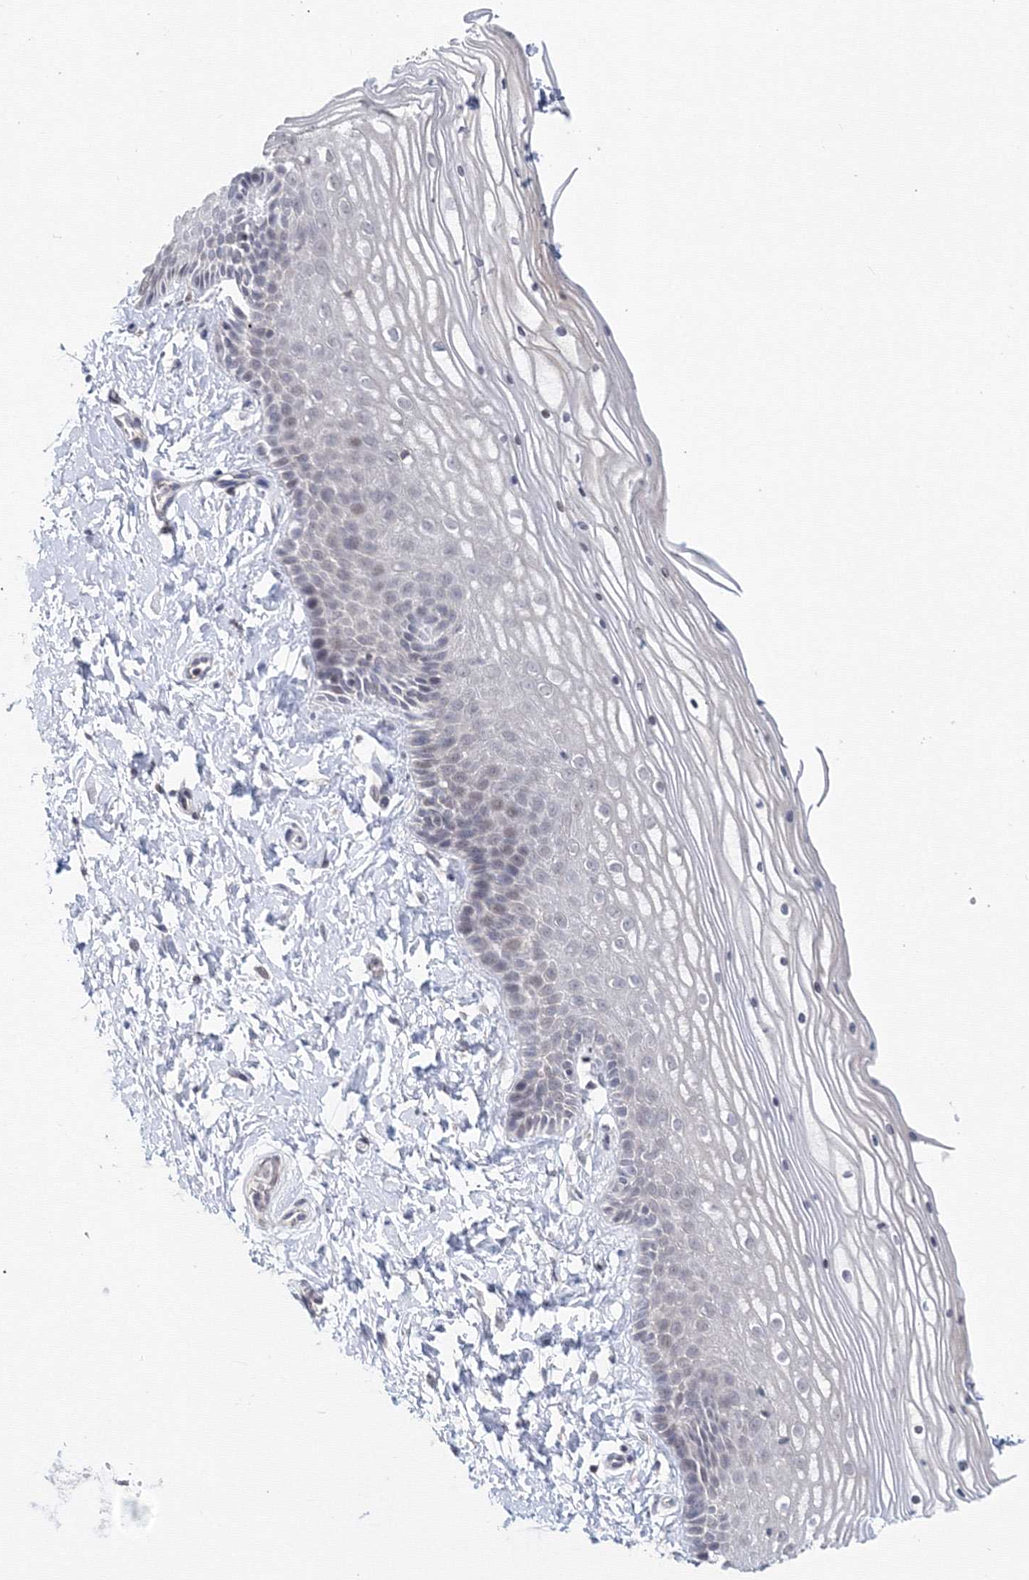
{"staining": {"intensity": "negative", "quantity": "none", "location": "none"}, "tissue": "vagina", "cell_type": "Squamous epithelial cells", "image_type": "normal", "snomed": [{"axis": "morphology", "description": "Normal tissue, NOS"}, {"axis": "topography", "description": "Vagina"}, {"axis": "topography", "description": "Cervix"}], "caption": "This is a photomicrograph of immunohistochemistry (IHC) staining of normal vagina, which shows no staining in squamous epithelial cells.", "gene": "SLC7A7", "patient": {"sex": "female", "age": 40}}